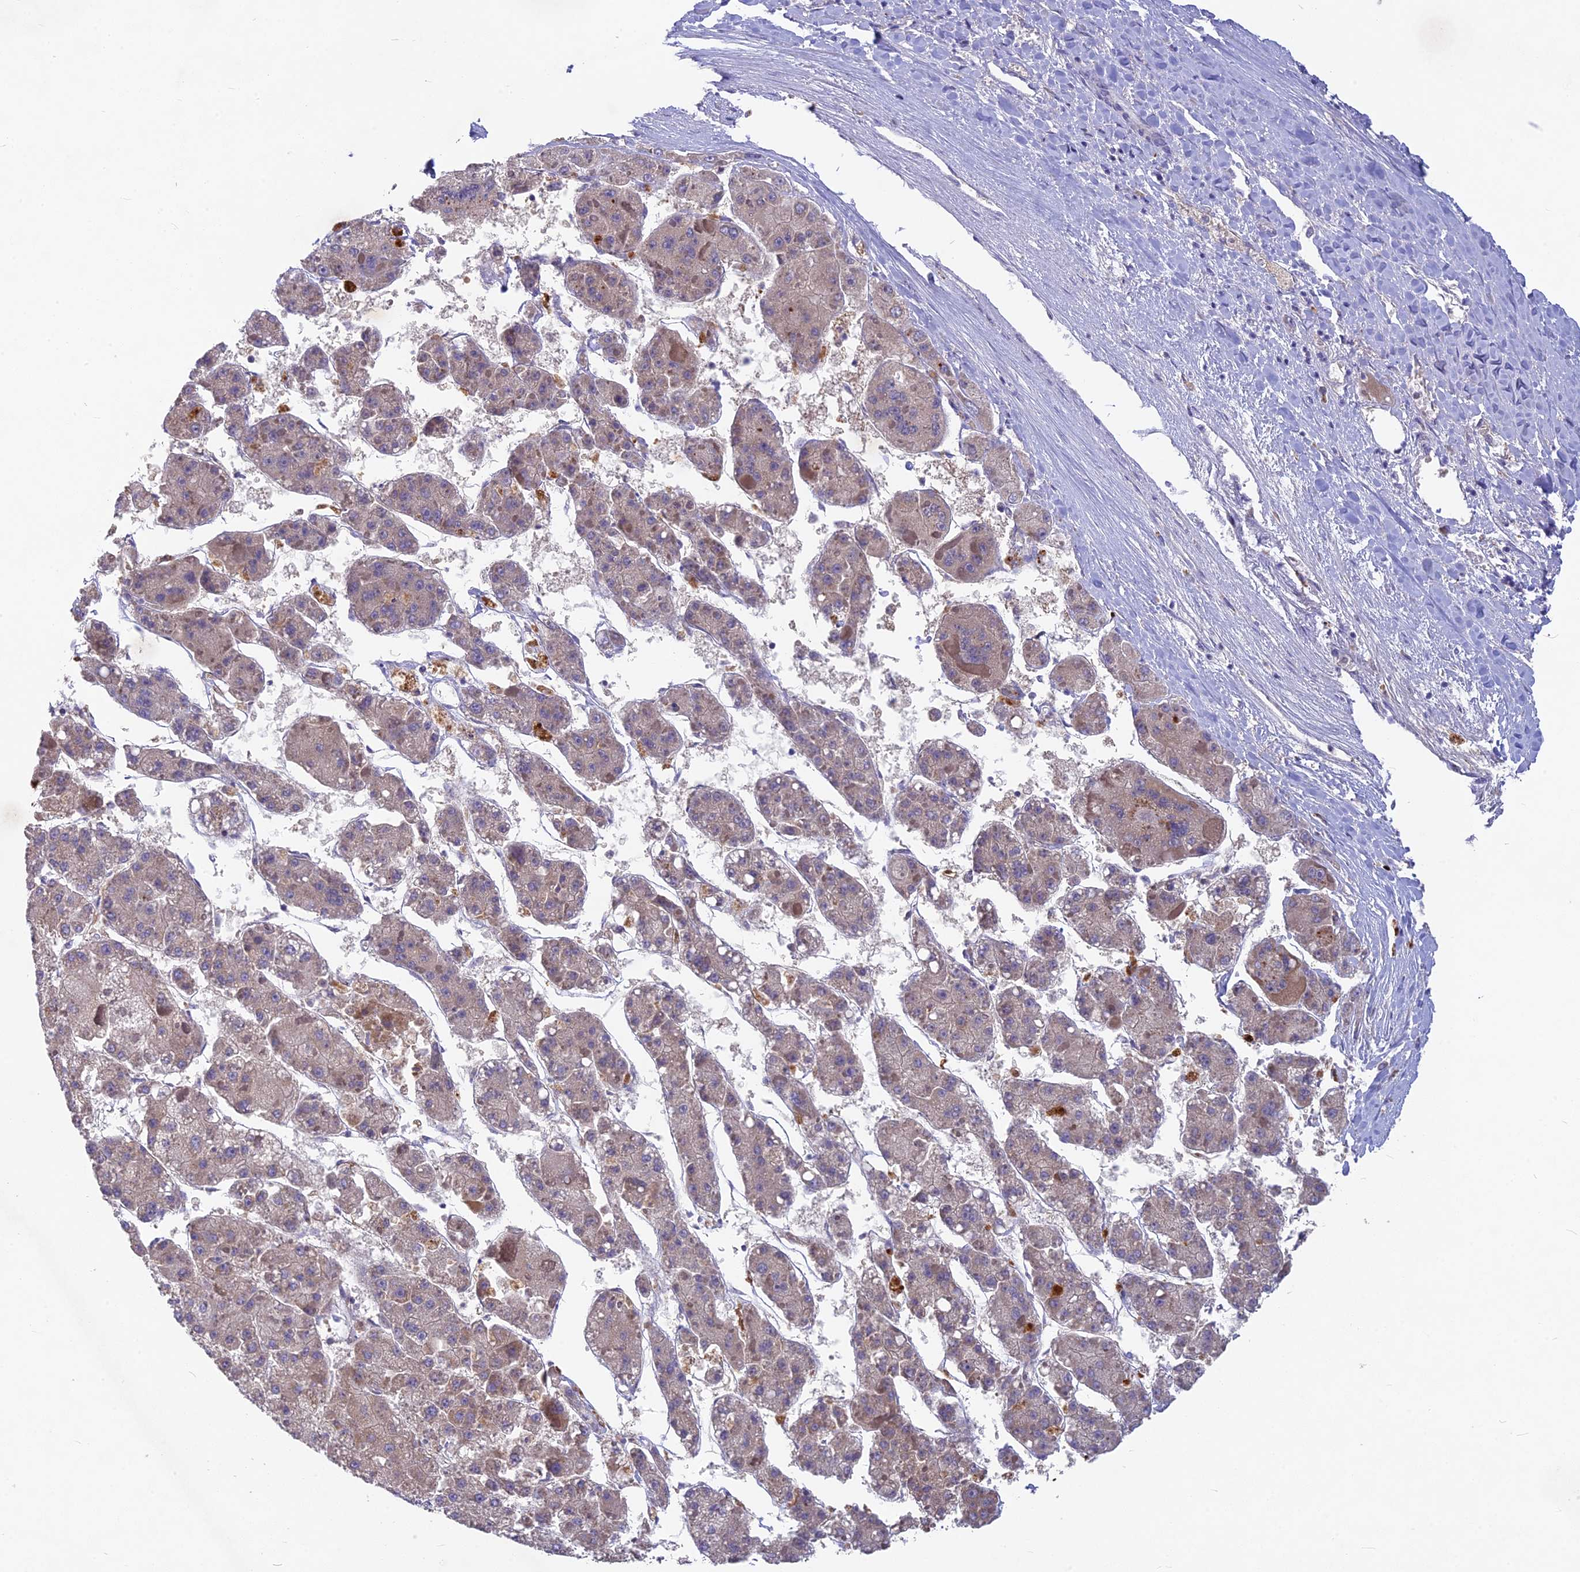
{"staining": {"intensity": "weak", "quantity": "25%-75%", "location": "cytoplasmic/membranous"}, "tissue": "liver cancer", "cell_type": "Tumor cells", "image_type": "cancer", "snomed": [{"axis": "morphology", "description": "Carcinoma, Hepatocellular, NOS"}, {"axis": "topography", "description": "Liver"}], "caption": "Protein staining of liver cancer (hepatocellular carcinoma) tissue exhibits weak cytoplasmic/membranous positivity in about 25%-75% of tumor cells.", "gene": "PZP", "patient": {"sex": "female", "age": 73}}